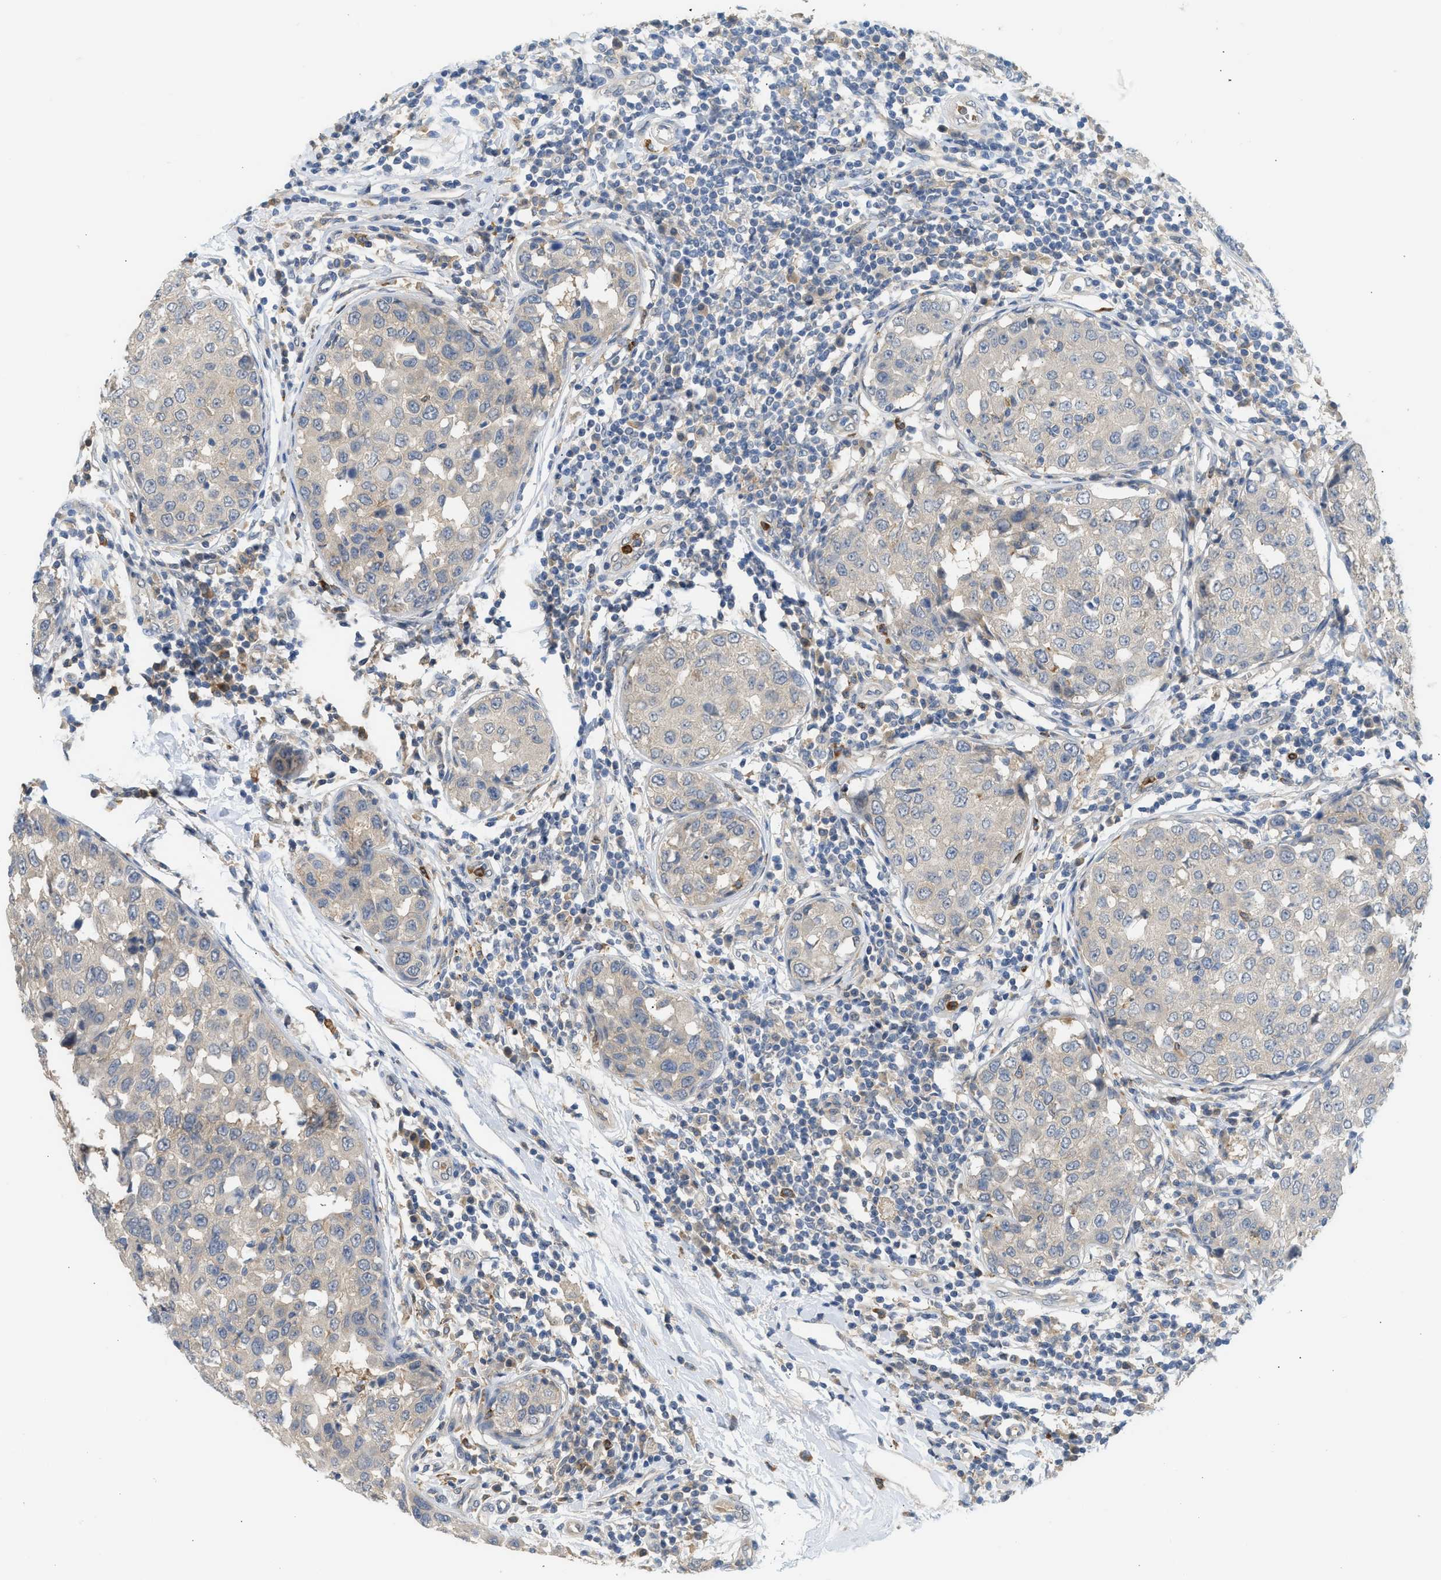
{"staining": {"intensity": "negative", "quantity": "none", "location": "none"}, "tissue": "breast cancer", "cell_type": "Tumor cells", "image_type": "cancer", "snomed": [{"axis": "morphology", "description": "Duct carcinoma"}, {"axis": "topography", "description": "Breast"}], "caption": "This is a photomicrograph of IHC staining of infiltrating ductal carcinoma (breast), which shows no staining in tumor cells. Brightfield microscopy of immunohistochemistry stained with DAB (brown) and hematoxylin (blue), captured at high magnification.", "gene": "RHBDF2", "patient": {"sex": "female", "age": 27}}